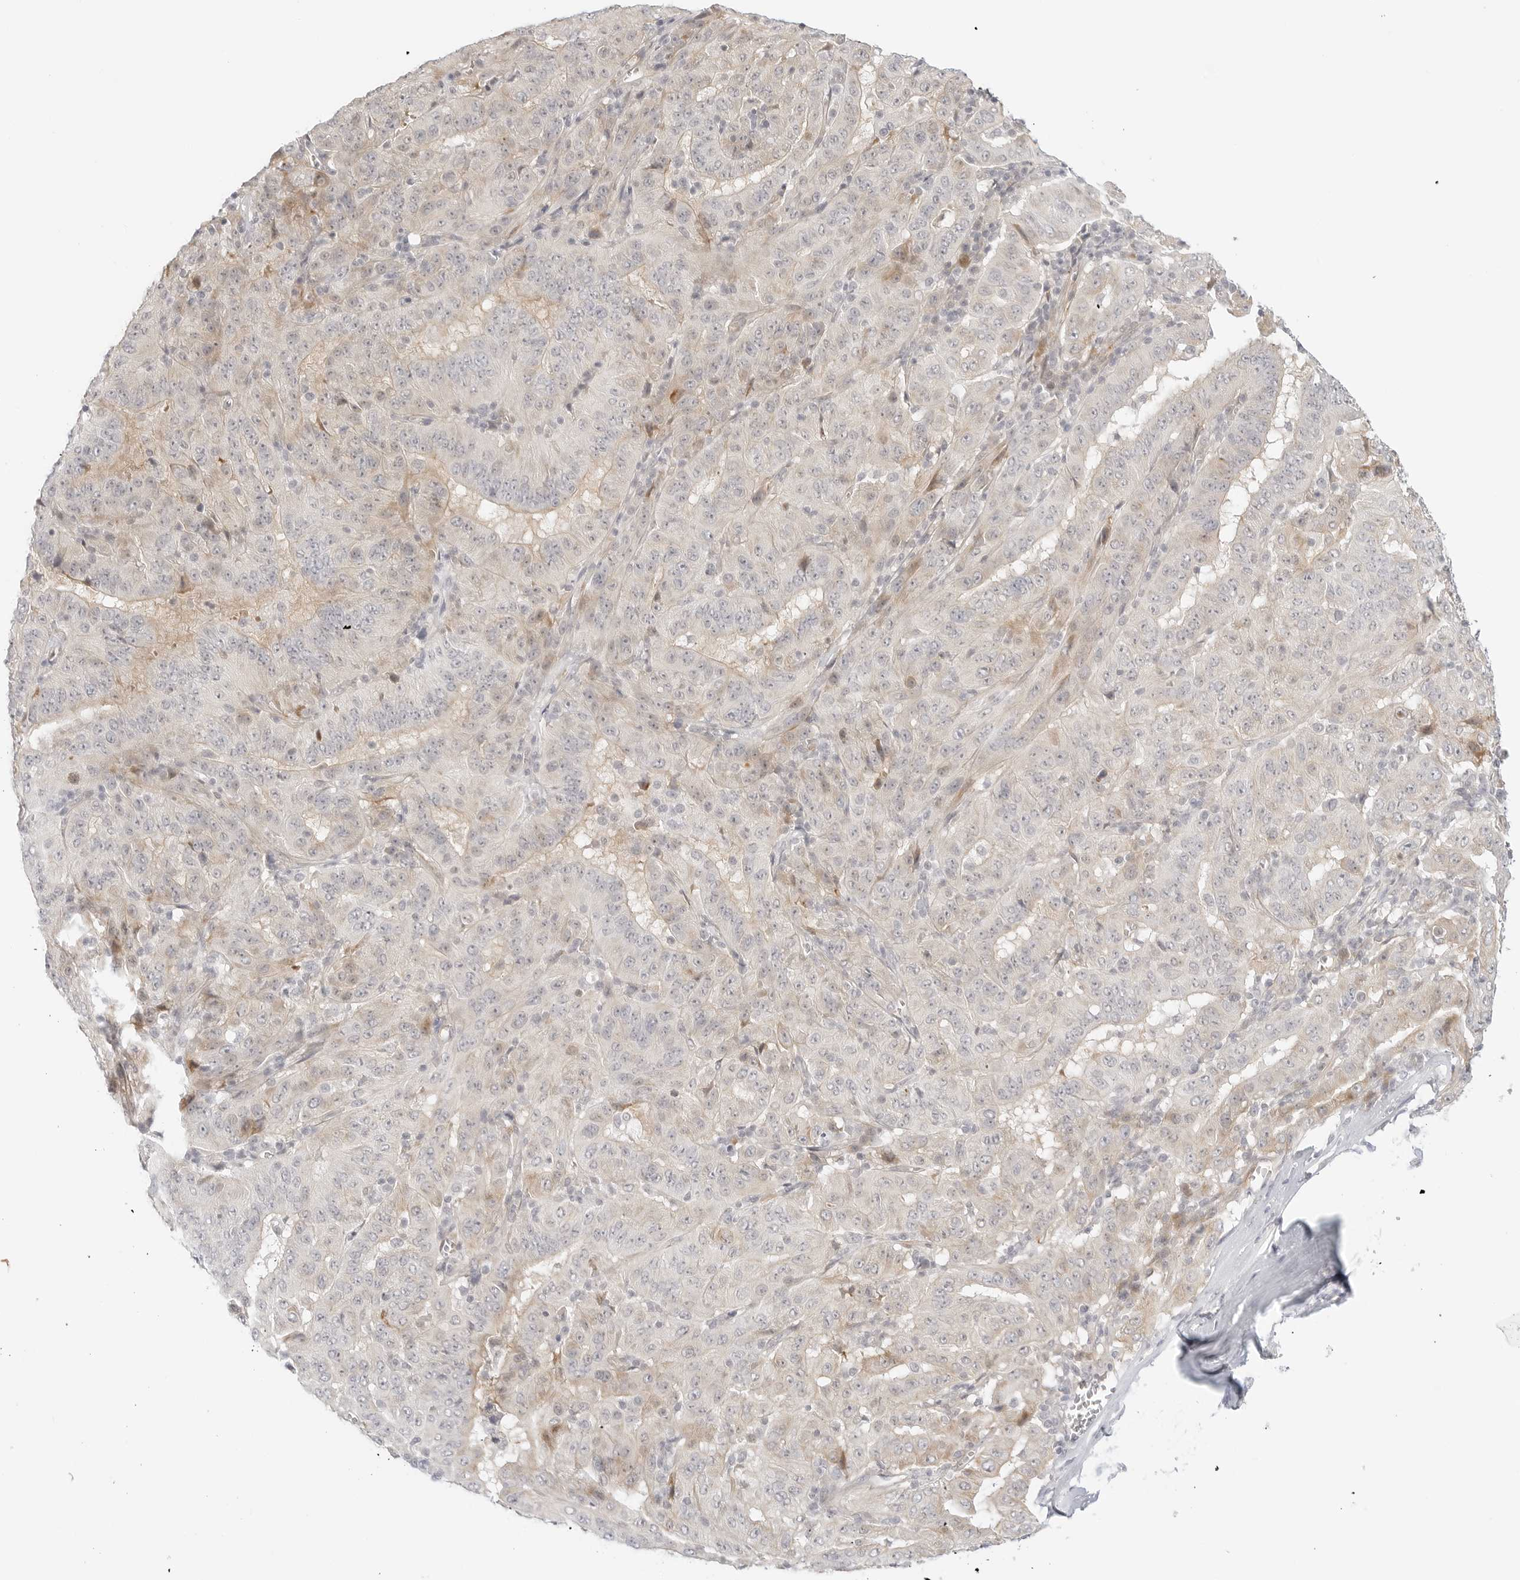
{"staining": {"intensity": "weak", "quantity": "<25%", "location": "cytoplasmic/membranous"}, "tissue": "pancreatic cancer", "cell_type": "Tumor cells", "image_type": "cancer", "snomed": [{"axis": "morphology", "description": "Adenocarcinoma, NOS"}, {"axis": "topography", "description": "Pancreas"}], "caption": "An image of human adenocarcinoma (pancreatic) is negative for staining in tumor cells.", "gene": "TCP1", "patient": {"sex": "male", "age": 63}}